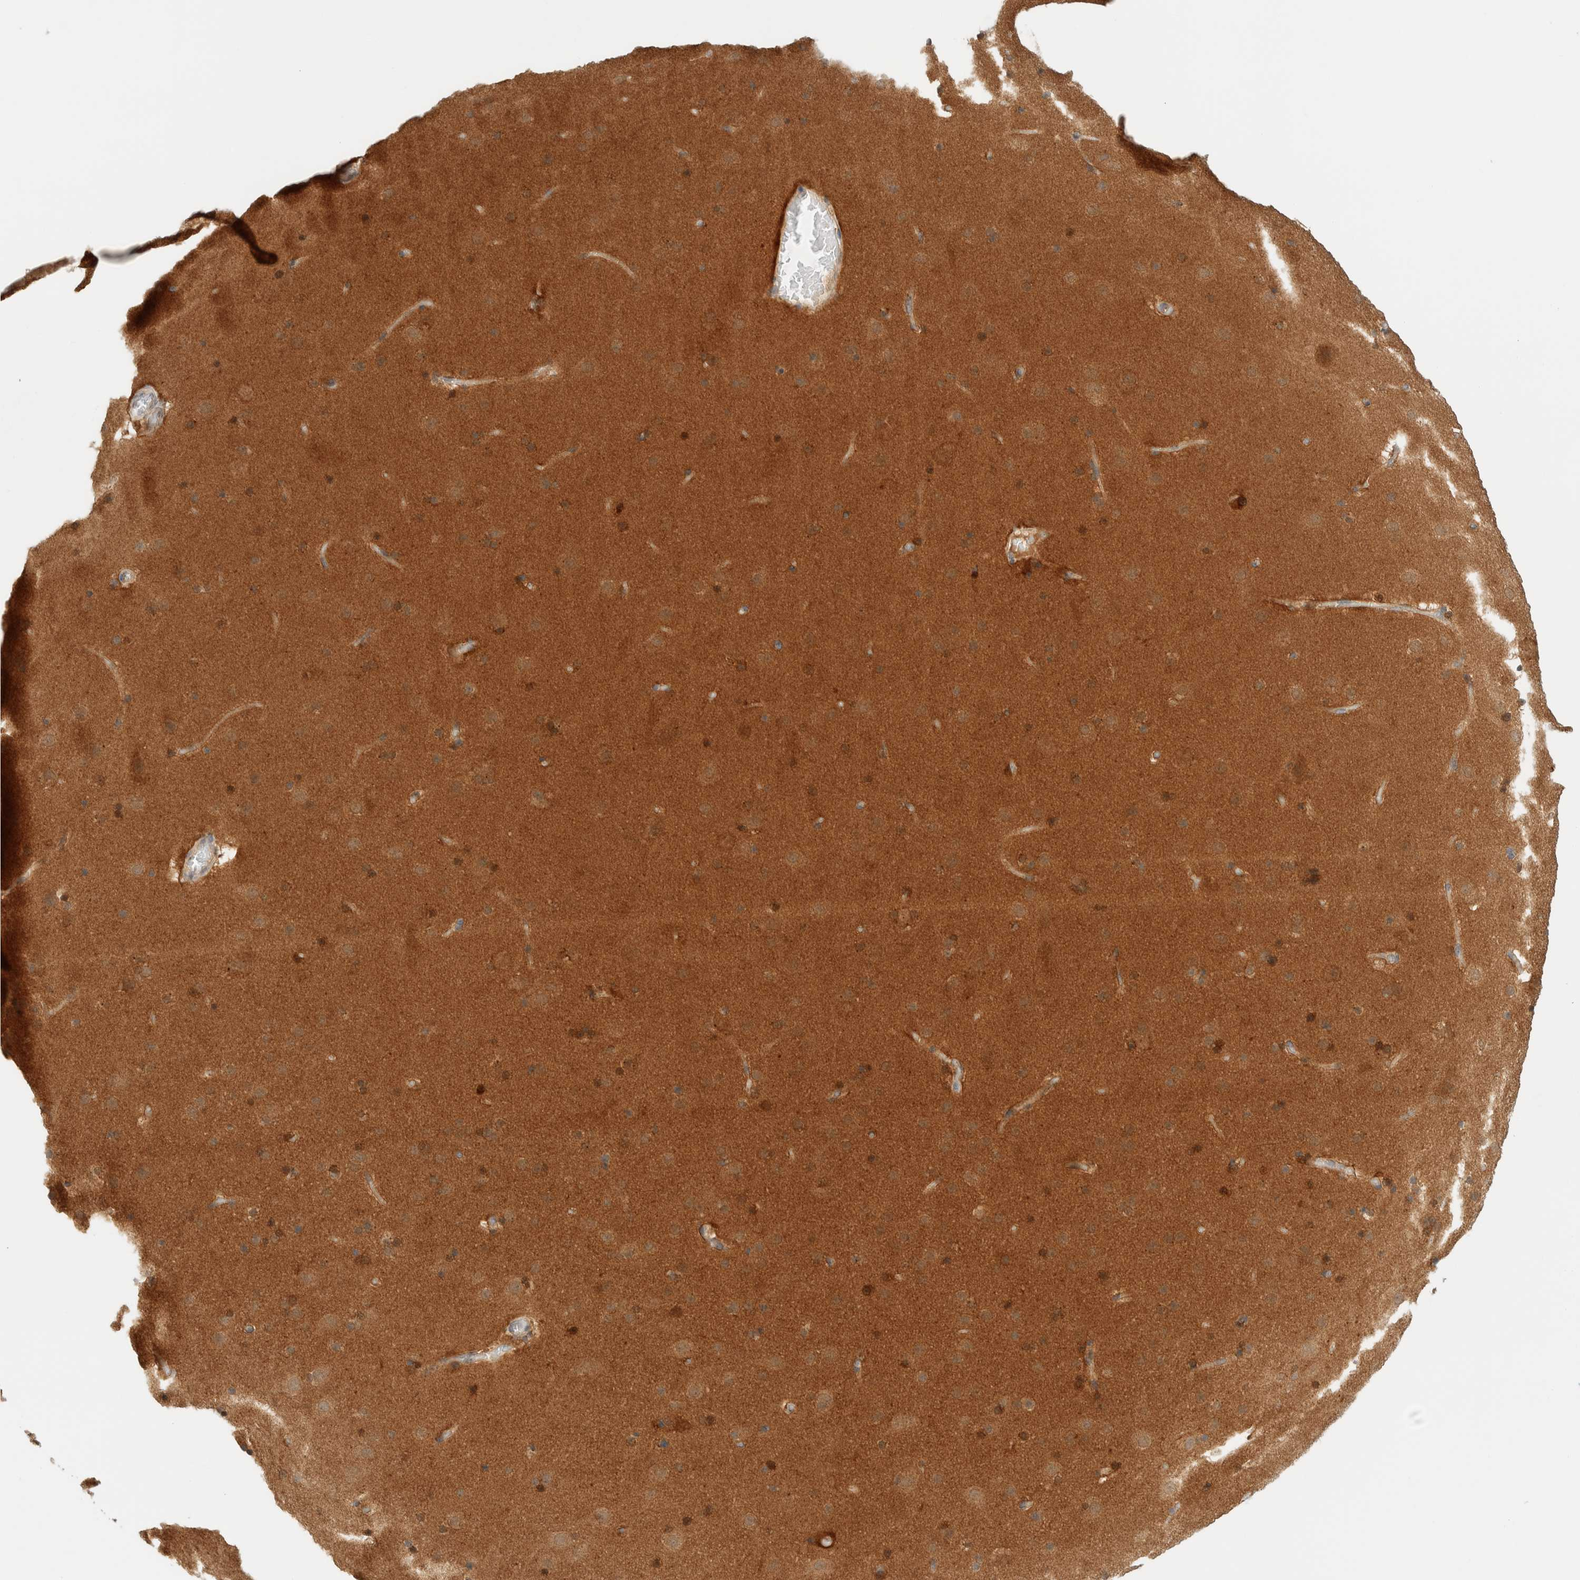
{"staining": {"intensity": "weak", "quantity": "<25%", "location": "cytoplasmic/membranous"}, "tissue": "cerebral cortex", "cell_type": "Endothelial cells", "image_type": "normal", "snomed": [{"axis": "morphology", "description": "Normal tissue, NOS"}, {"axis": "topography", "description": "Cerebral cortex"}], "caption": "IHC of normal cerebral cortex demonstrates no positivity in endothelial cells. The staining is performed using DAB brown chromogen with nuclei counter-stained in using hematoxylin.", "gene": "PCYT2", "patient": {"sex": "male", "age": 57}}